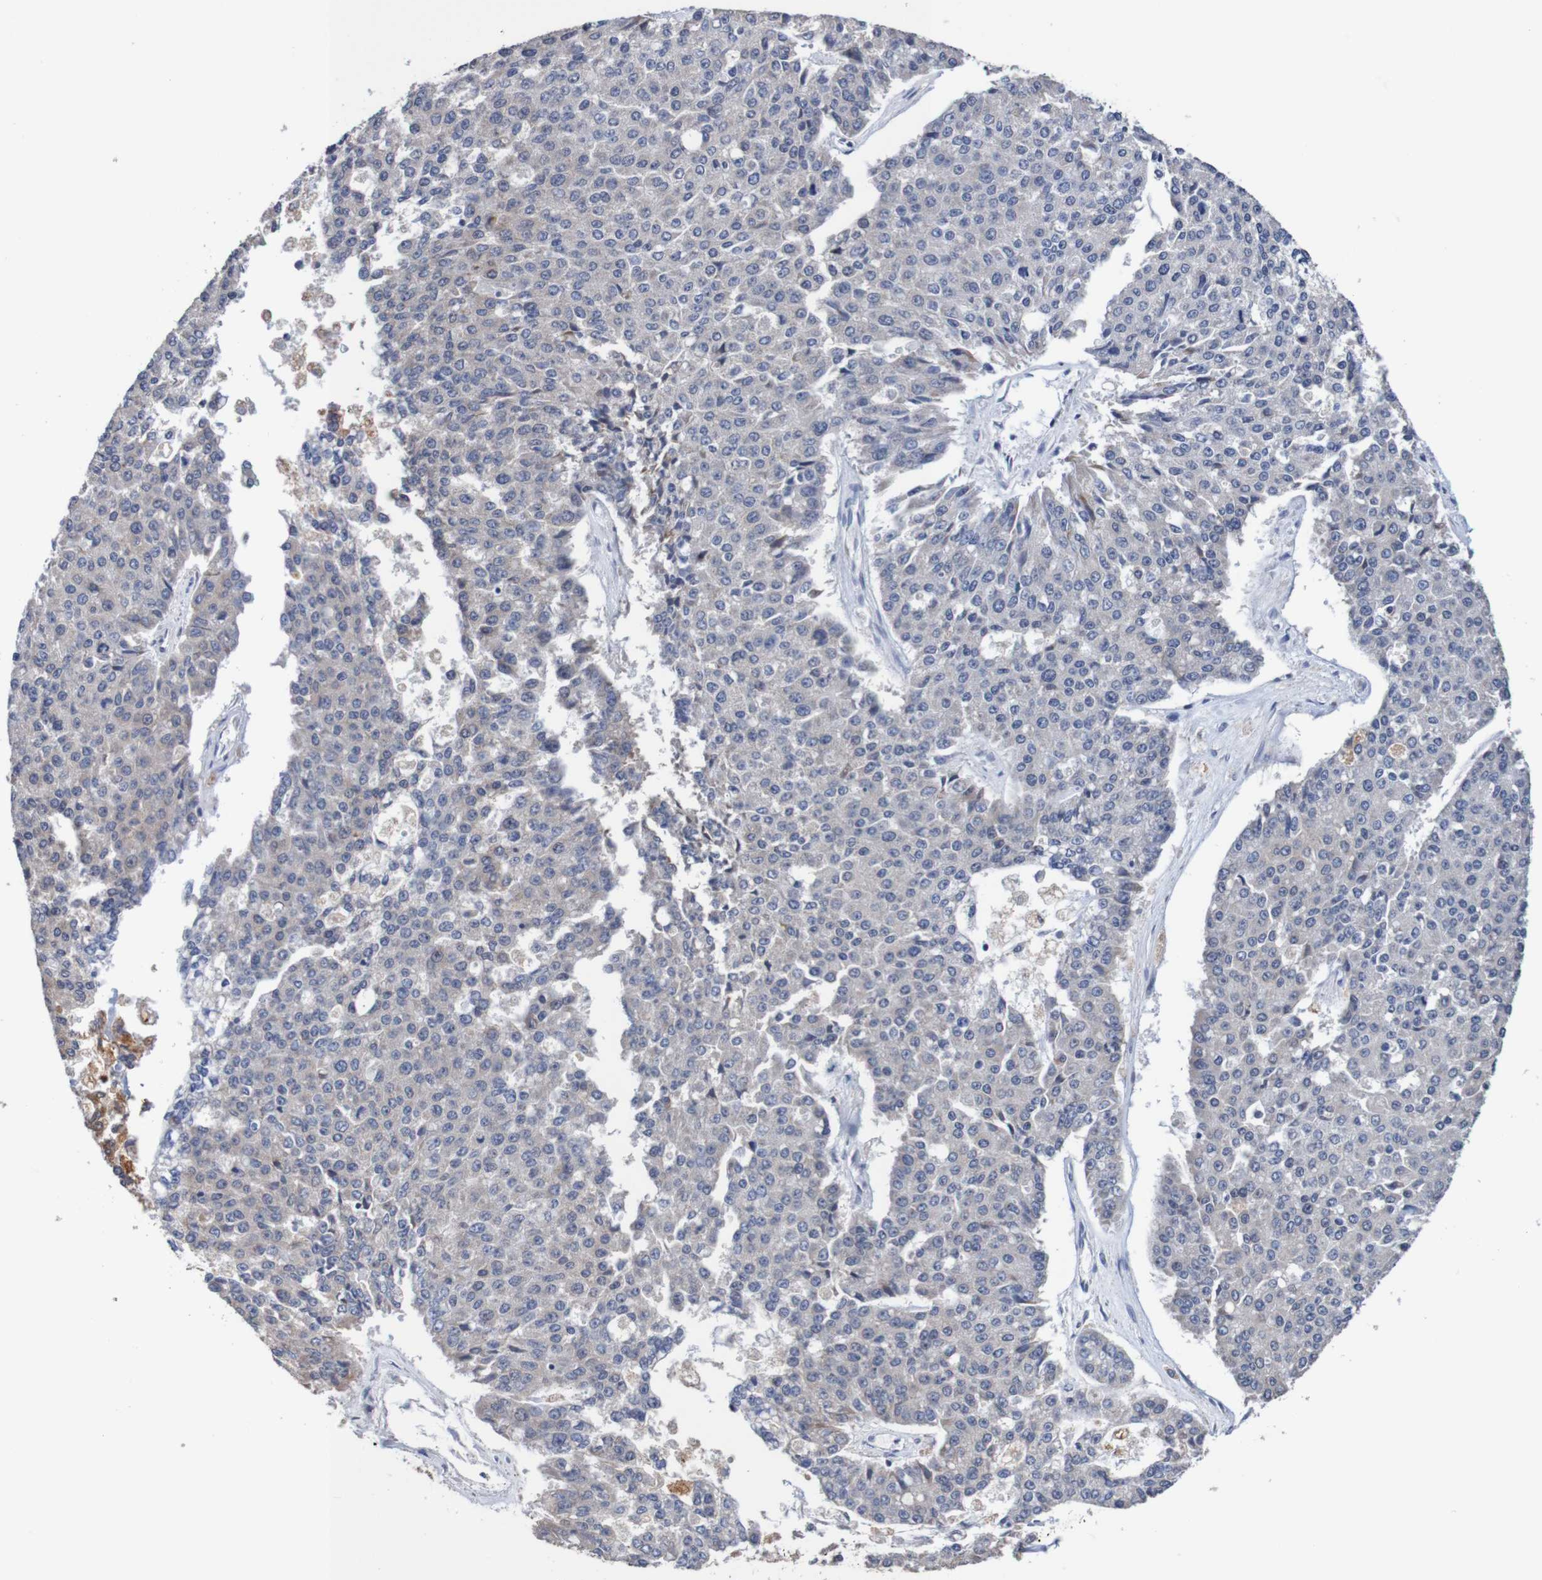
{"staining": {"intensity": "moderate", "quantity": "<25%", "location": "cytoplasmic/membranous"}, "tissue": "pancreatic cancer", "cell_type": "Tumor cells", "image_type": "cancer", "snomed": [{"axis": "morphology", "description": "Adenocarcinoma, NOS"}, {"axis": "topography", "description": "Pancreas"}], "caption": "The histopathology image exhibits immunohistochemical staining of adenocarcinoma (pancreatic). There is moderate cytoplasmic/membranous expression is present in approximately <25% of tumor cells.", "gene": "FIBP", "patient": {"sex": "male", "age": 50}}